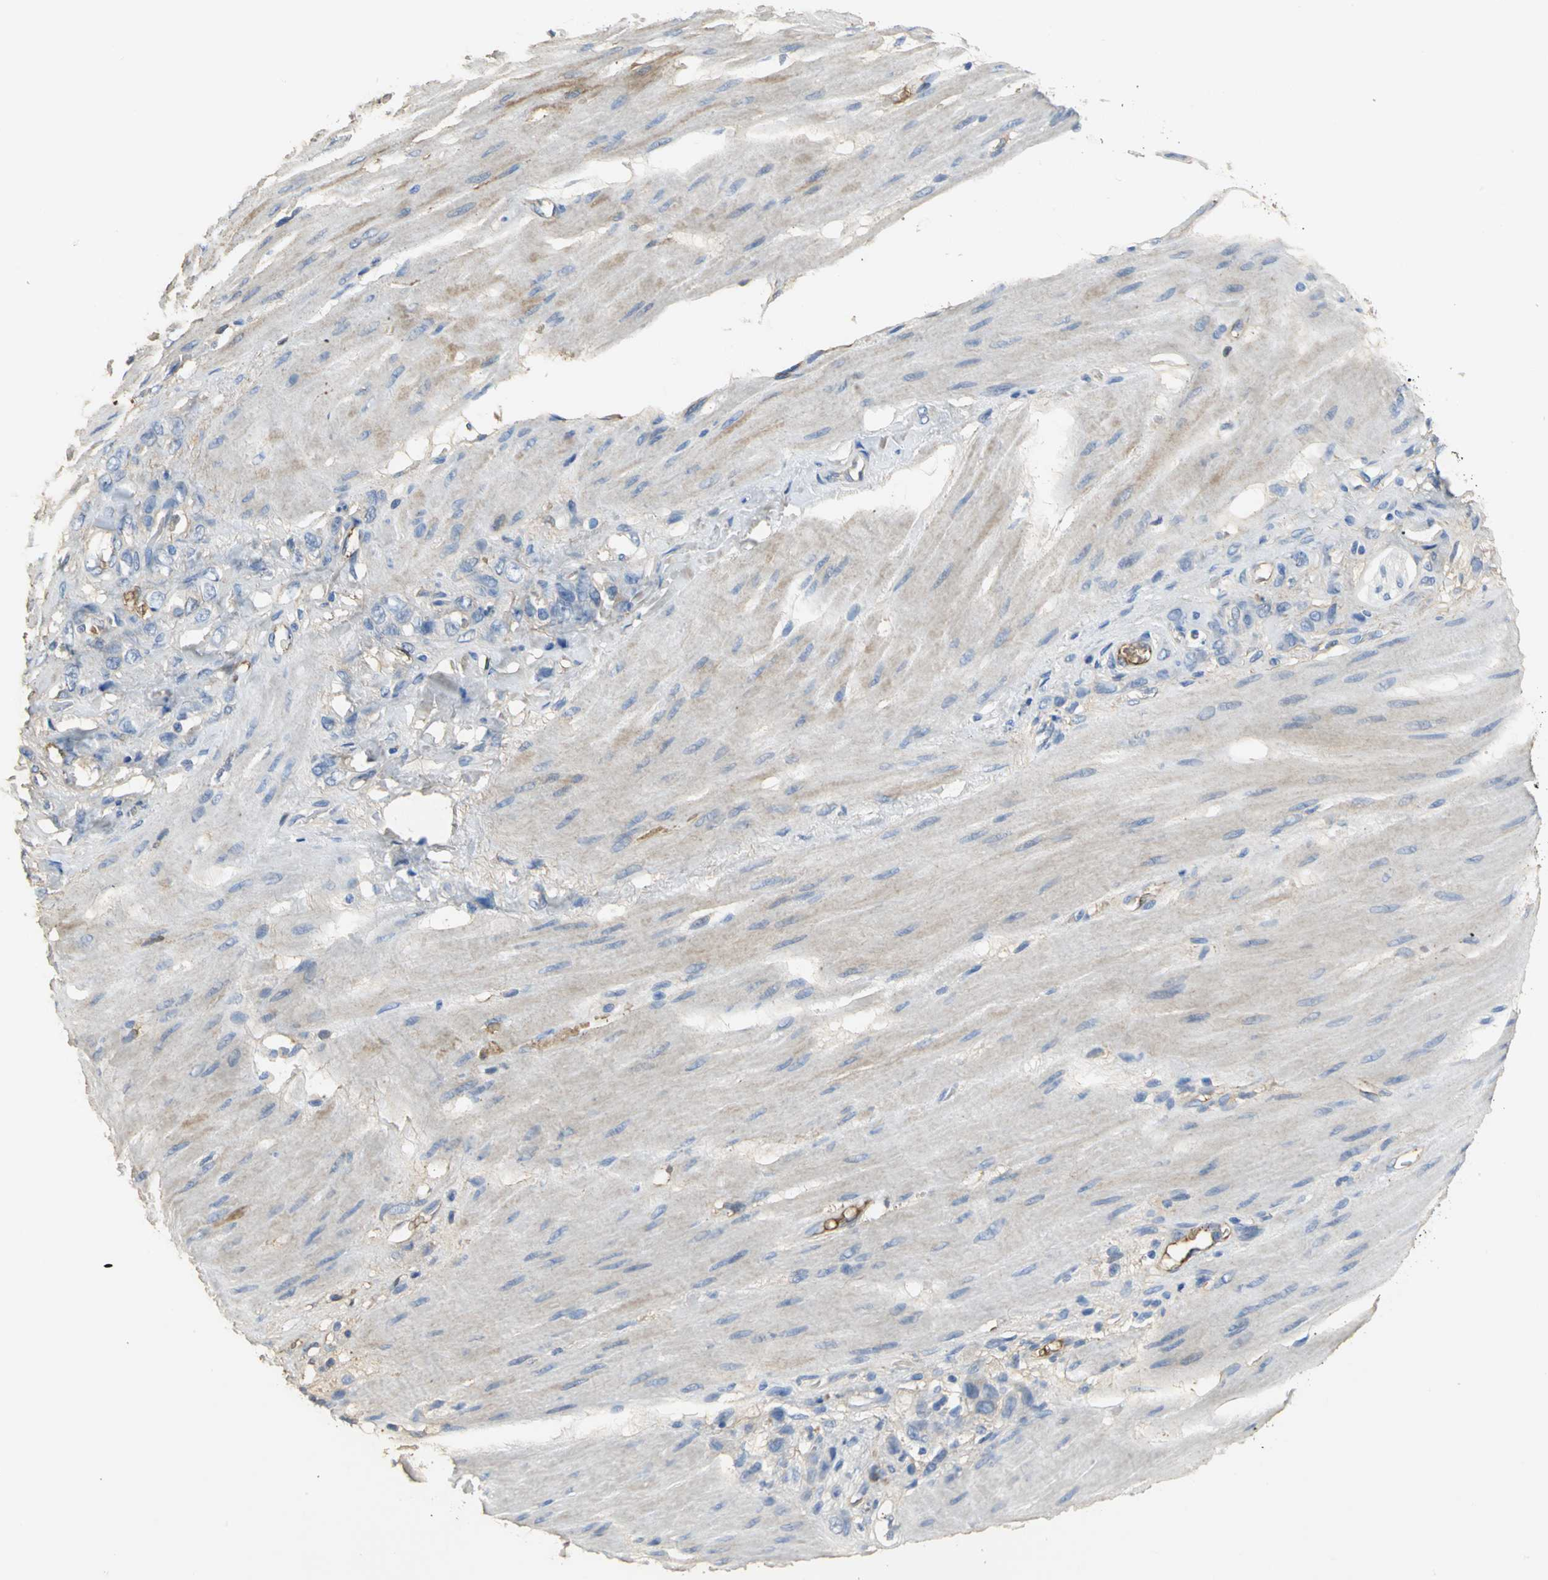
{"staining": {"intensity": "weak", "quantity": "25%-75%", "location": "cytoplasmic/membranous"}, "tissue": "stomach cancer", "cell_type": "Tumor cells", "image_type": "cancer", "snomed": [{"axis": "morphology", "description": "Adenocarcinoma, NOS"}, {"axis": "topography", "description": "Stomach"}], "caption": "Immunohistochemistry histopathology image of neoplastic tissue: adenocarcinoma (stomach) stained using IHC displays low levels of weak protein expression localized specifically in the cytoplasmic/membranous of tumor cells, appearing as a cytoplasmic/membranous brown color.", "gene": "GYG2", "patient": {"sex": "male", "age": 82}}